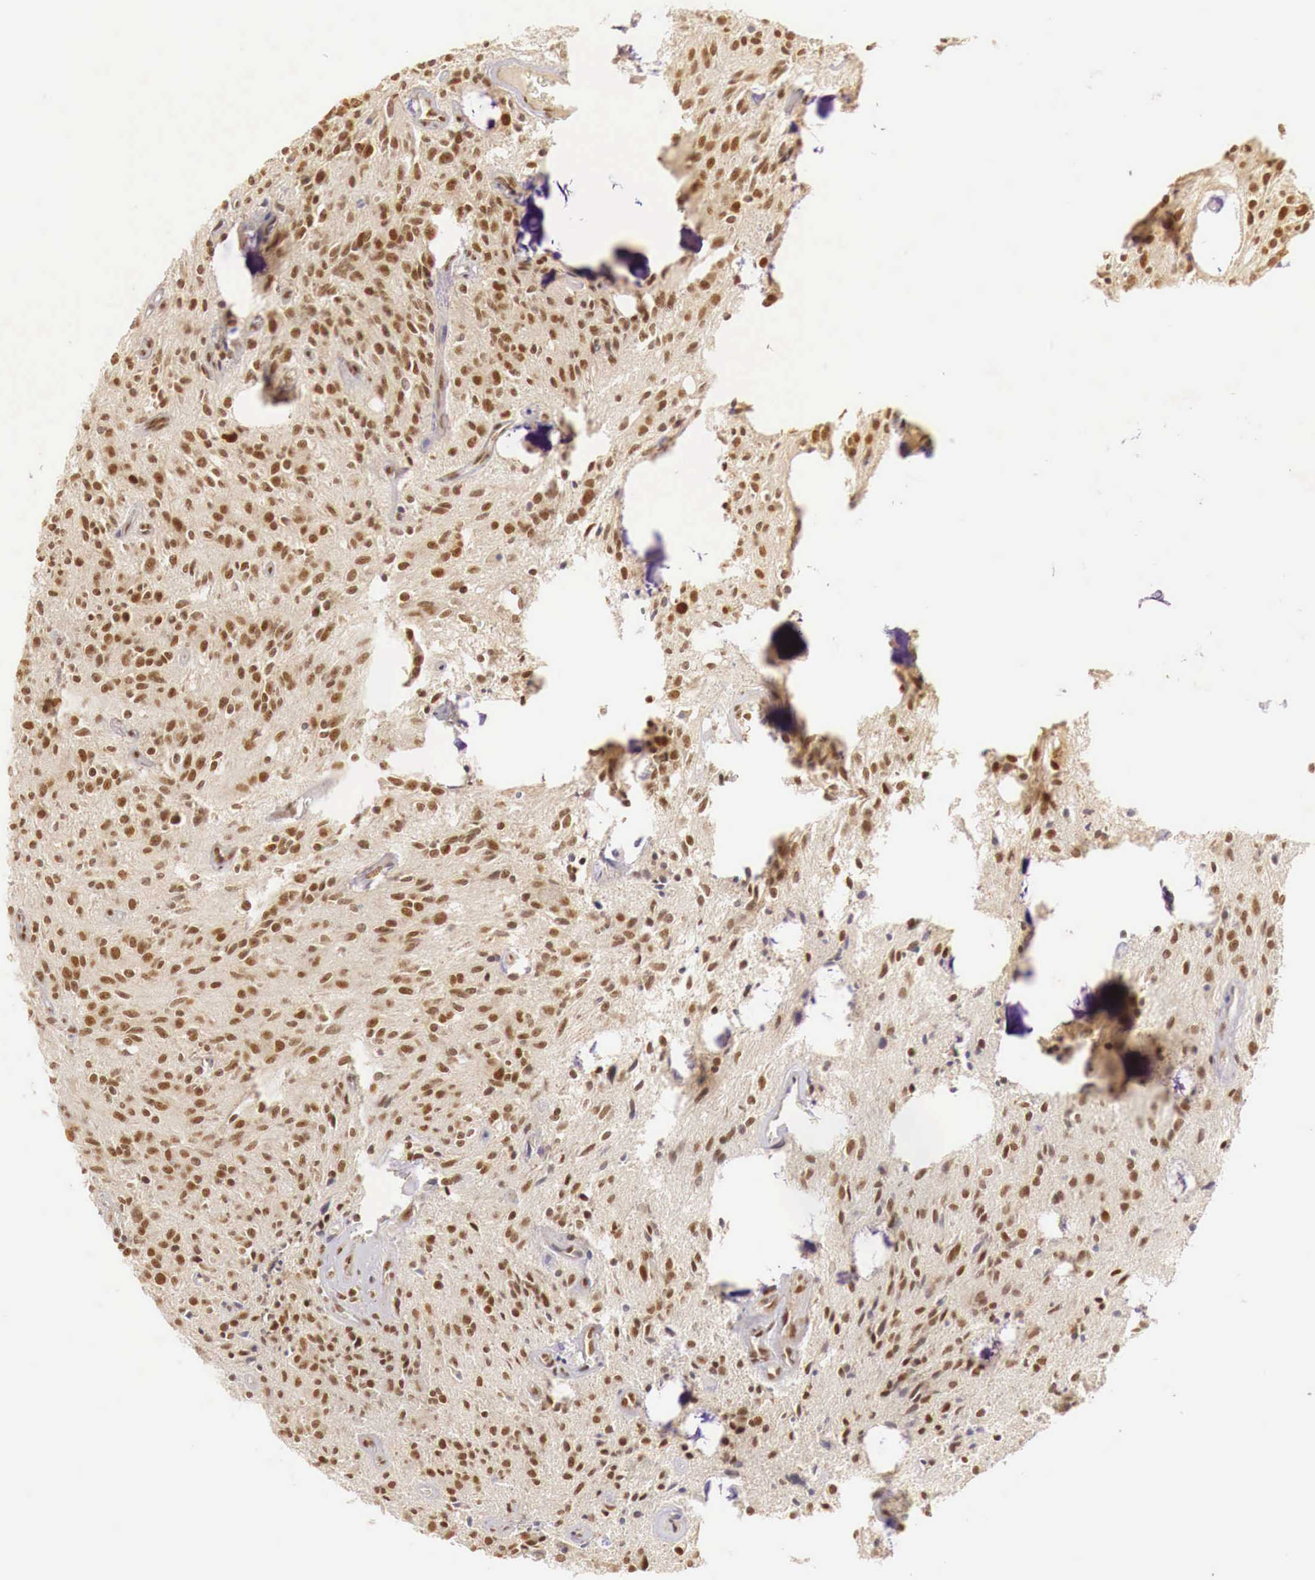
{"staining": {"intensity": "moderate", "quantity": ">75%", "location": "cytoplasmic/membranous,nuclear"}, "tissue": "glioma", "cell_type": "Tumor cells", "image_type": "cancer", "snomed": [{"axis": "morphology", "description": "Glioma, malignant, Low grade"}, {"axis": "topography", "description": "Brain"}], "caption": "DAB immunohistochemical staining of human low-grade glioma (malignant) reveals moderate cytoplasmic/membranous and nuclear protein staining in approximately >75% of tumor cells. (brown staining indicates protein expression, while blue staining denotes nuclei).", "gene": "GPKOW", "patient": {"sex": "female", "age": 15}}